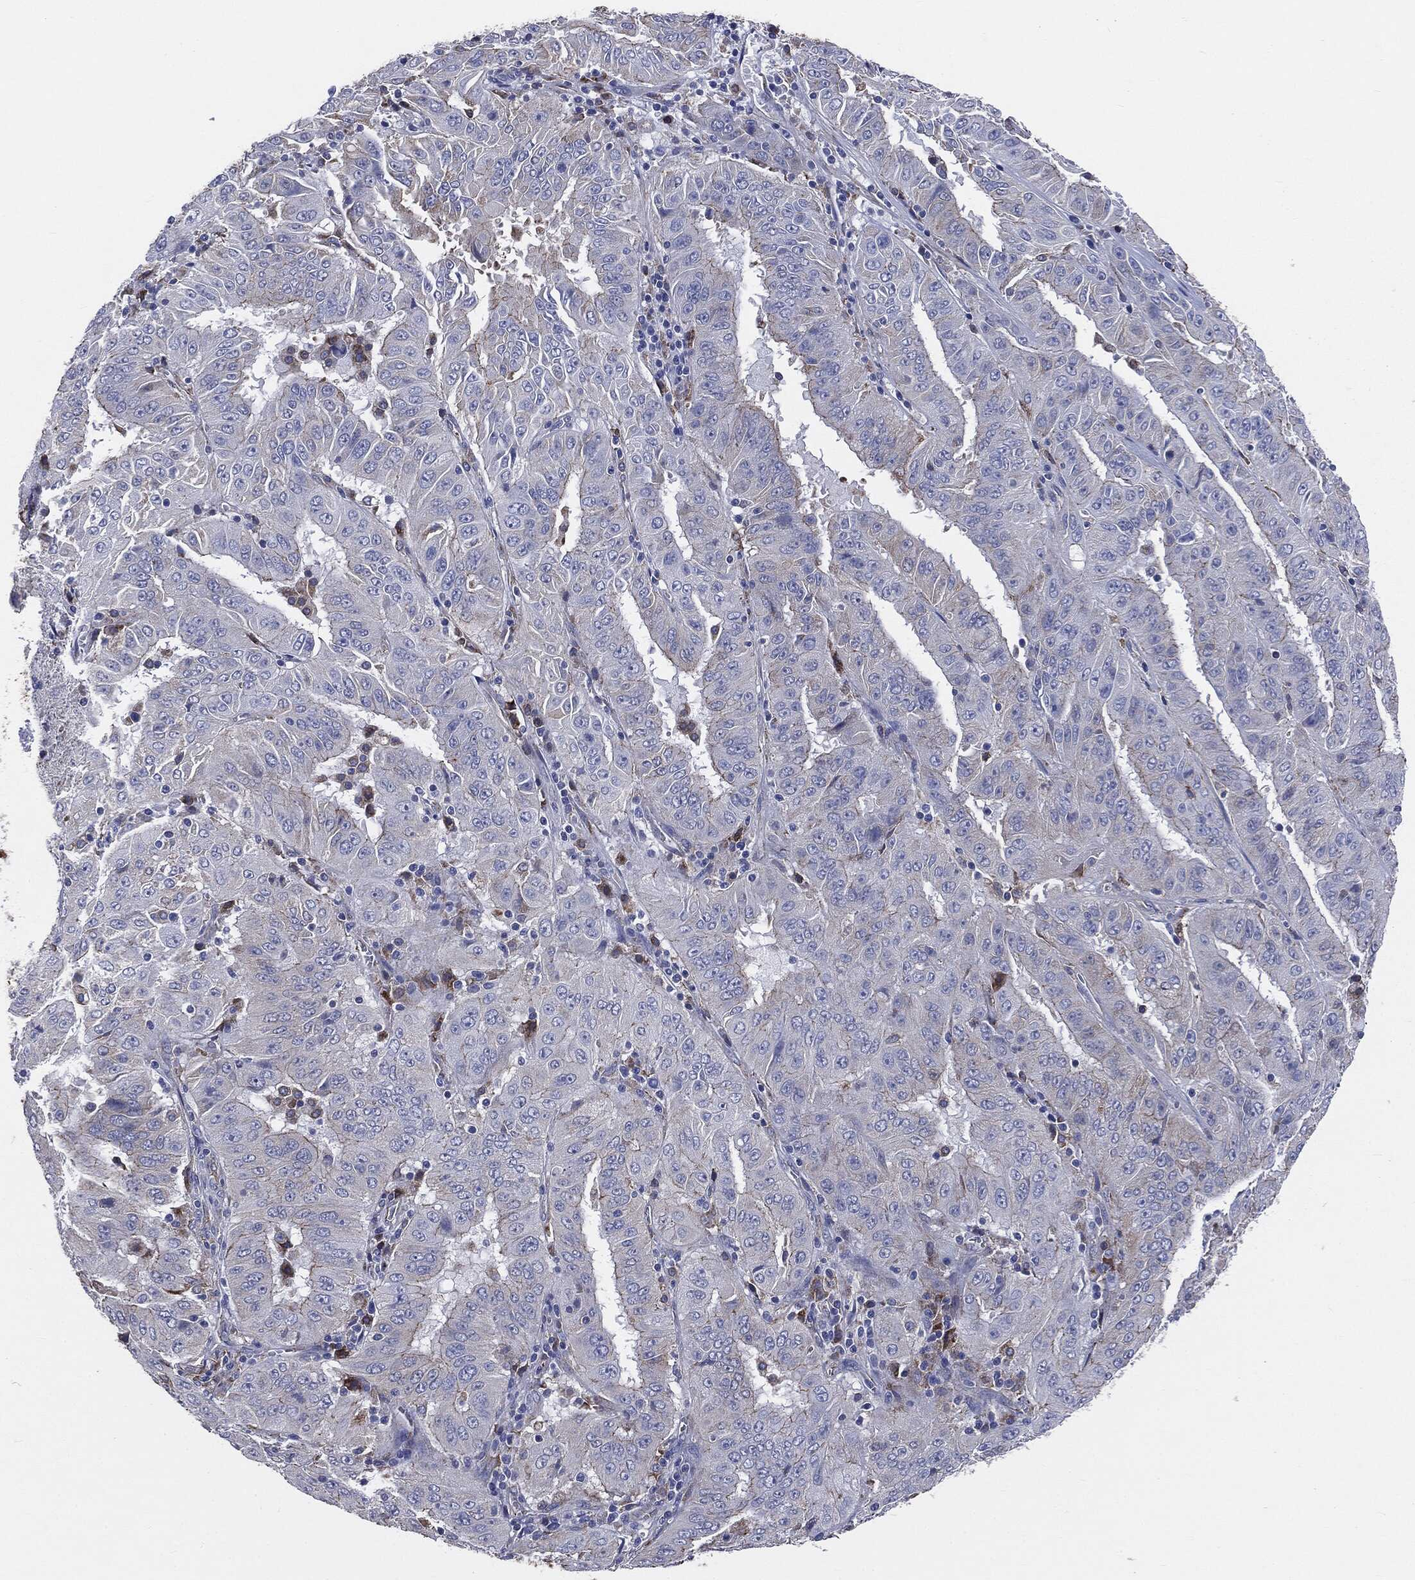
{"staining": {"intensity": "moderate", "quantity": "<25%", "location": "cytoplasmic/membranous"}, "tissue": "pancreatic cancer", "cell_type": "Tumor cells", "image_type": "cancer", "snomed": [{"axis": "morphology", "description": "Adenocarcinoma, NOS"}, {"axis": "topography", "description": "Pancreas"}], "caption": "IHC (DAB) staining of human pancreatic adenocarcinoma shows moderate cytoplasmic/membranous protein staining in about <25% of tumor cells.", "gene": "PTGS2", "patient": {"sex": "male", "age": 63}}